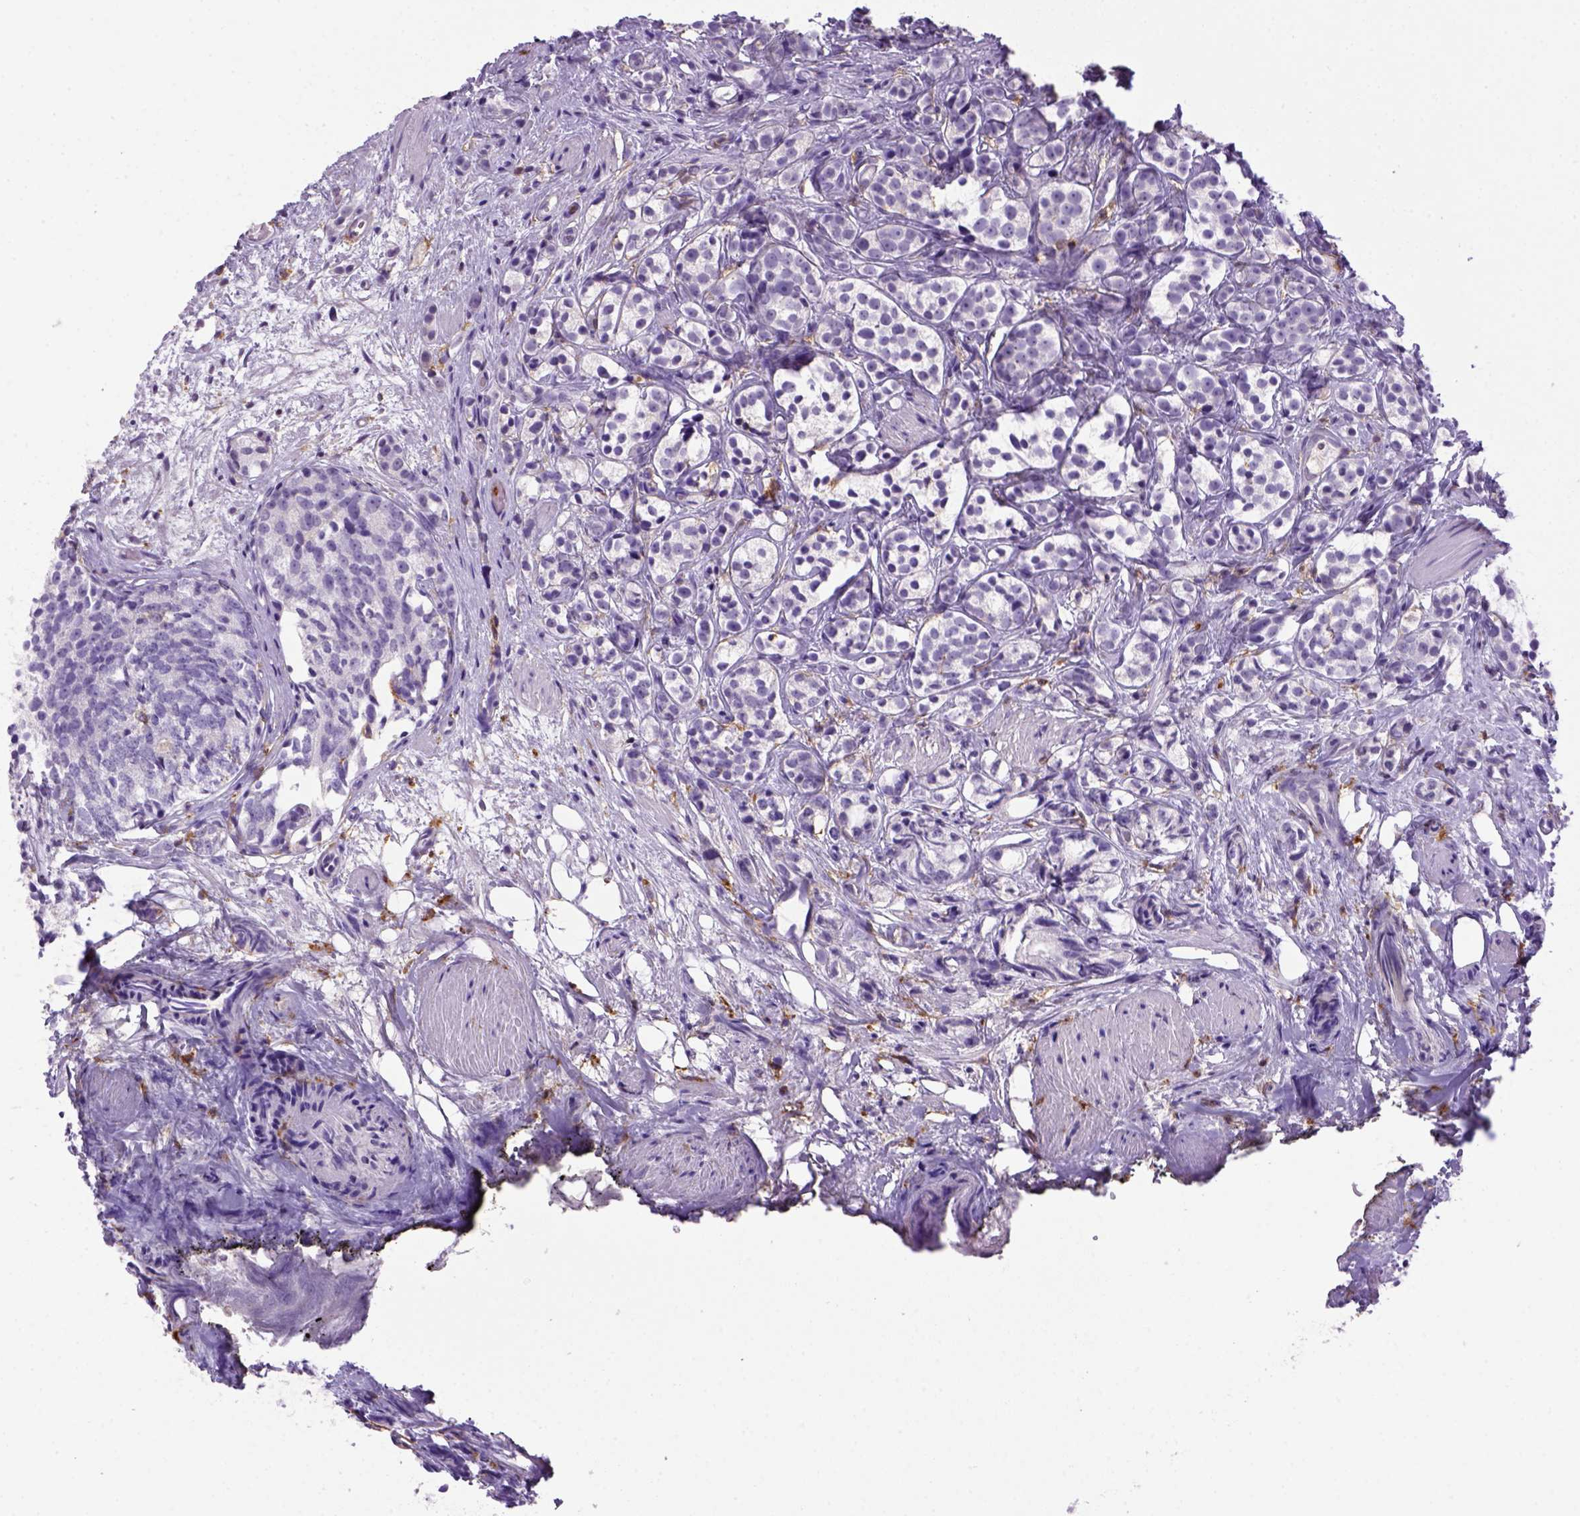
{"staining": {"intensity": "negative", "quantity": "none", "location": "none"}, "tissue": "prostate cancer", "cell_type": "Tumor cells", "image_type": "cancer", "snomed": [{"axis": "morphology", "description": "Adenocarcinoma, High grade"}, {"axis": "topography", "description": "Prostate"}], "caption": "Immunohistochemistry of human prostate cancer demonstrates no positivity in tumor cells. (DAB (3,3'-diaminobenzidine) IHC visualized using brightfield microscopy, high magnification).", "gene": "CD14", "patient": {"sex": "male", "age": 53}}